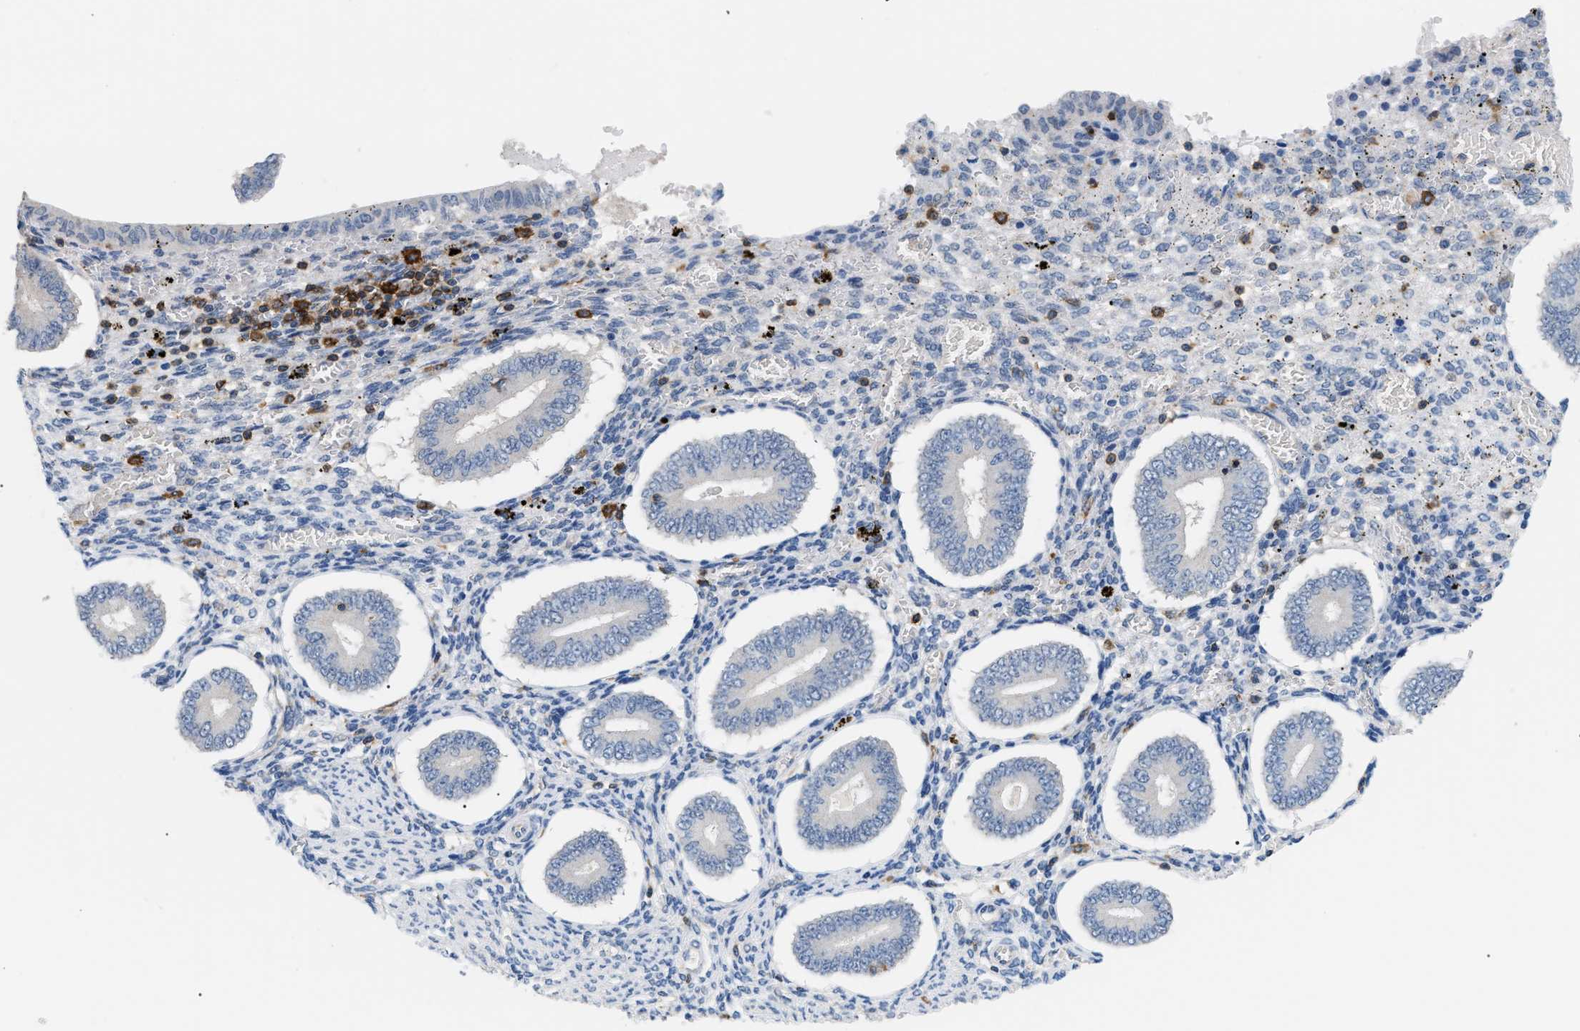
{"staining": {"intensity": "moderate", "quantity": "<25%", "location": "cytoplasmic/membranous"}, "tissue": "endometrium", "cell_type": "Cells in endometrial stroma", "image_type": "normal", "snomed": [{"axis": "morphology", "description": "Normal tissue, NOS"}, {"axis": "topography", "description": "Endometrium"}], "caption": "Moderate cytoplasmic/membranous staining is appreciated in about <25% of cells in endometrial stroma in benign endometrium.", "gene": "INPP5D", "patient": {"sex": "female", "age": 42}}